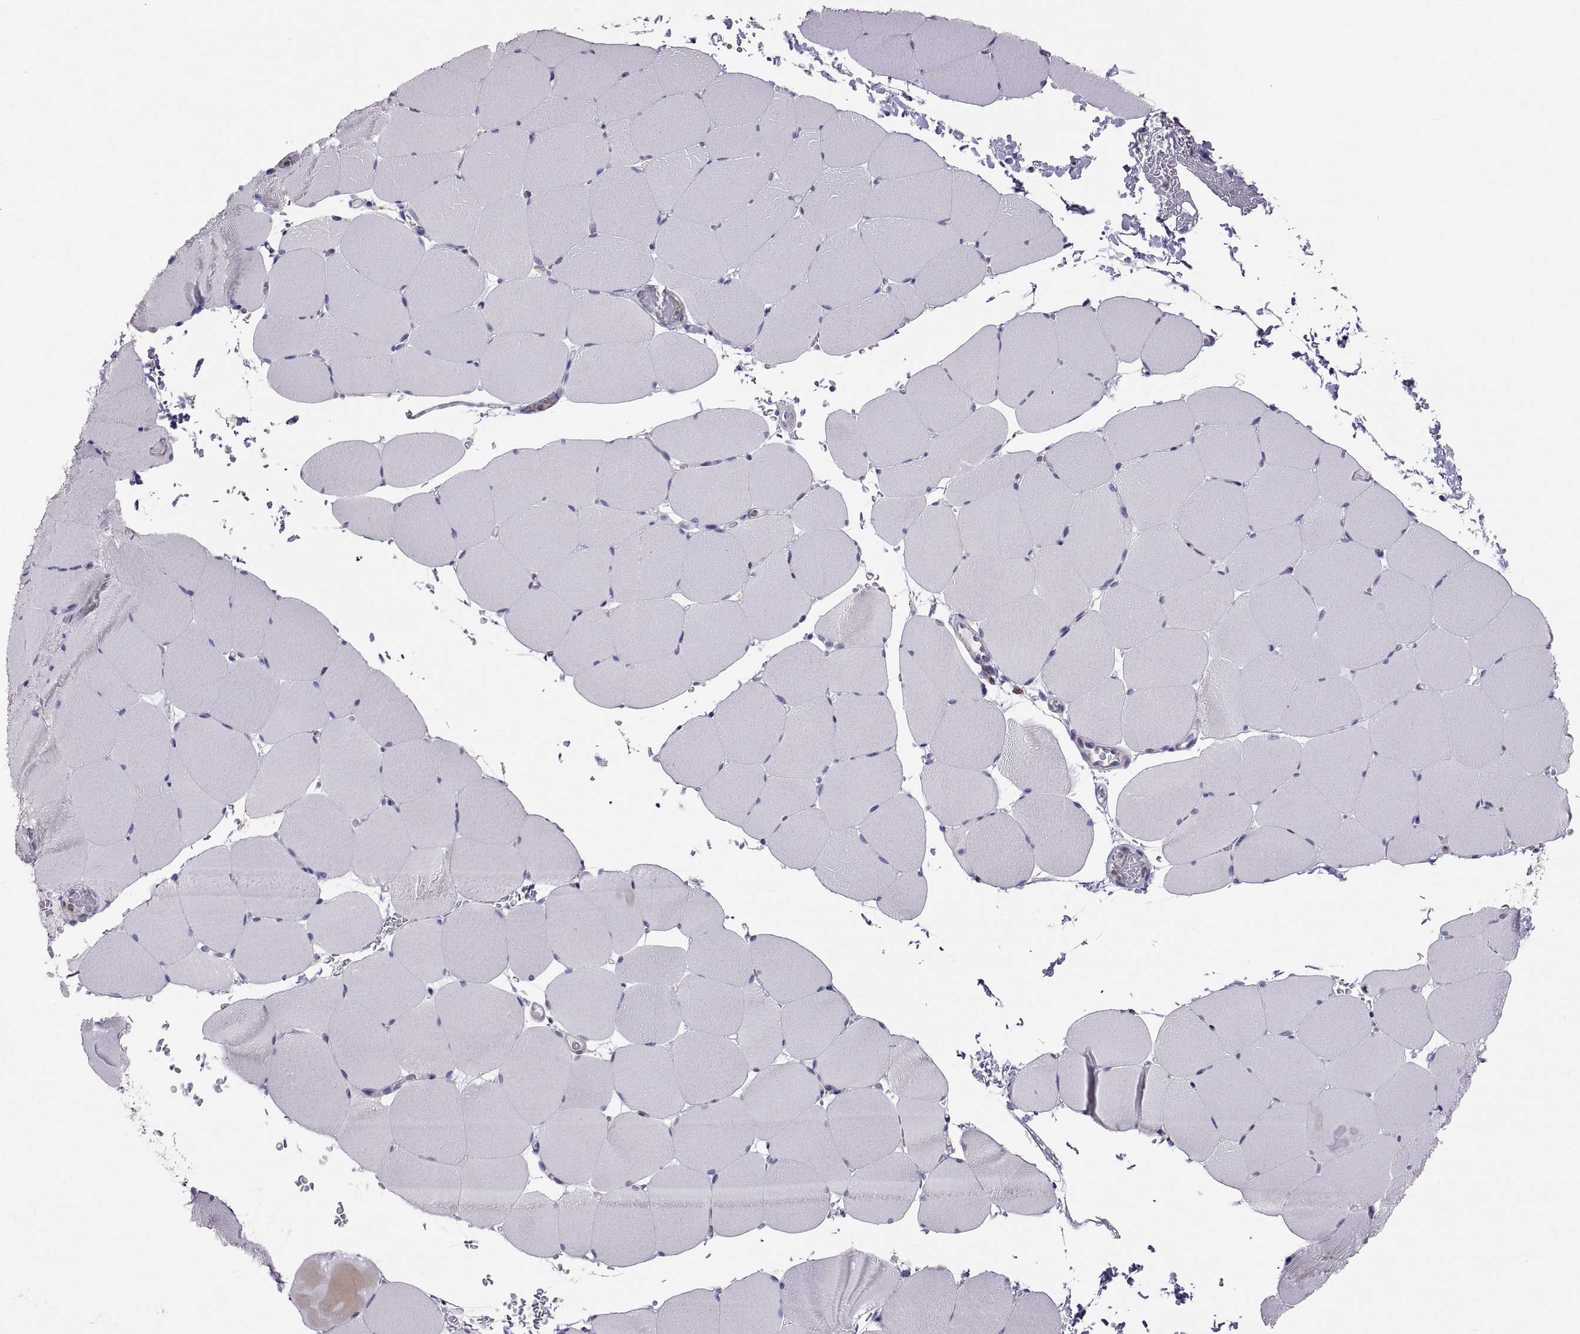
{"staining": {"intensity": "negative", "quantity": "none", "location": "none"}, "tissue": "skeletal muscle", "cell_type": "Myocytes", "image_type": "normal", "snomed": [{"axis": "morphology", "description": "Normal tissue, NOS"}, {"axis": "topography", "description": "Skeletal muscle"}], "caption": "An immunohistochemistry image of normal skeletal muscle is shown. There is no staining in myocytes of skeletal muscle. The staining is performed using DAB (3,3'-diaminobenzidine) brown chromogen with nuclei counter-stained in using hematoxylin.", "gene": "RALB", "patient": {"sex": "female", "age": 37}}